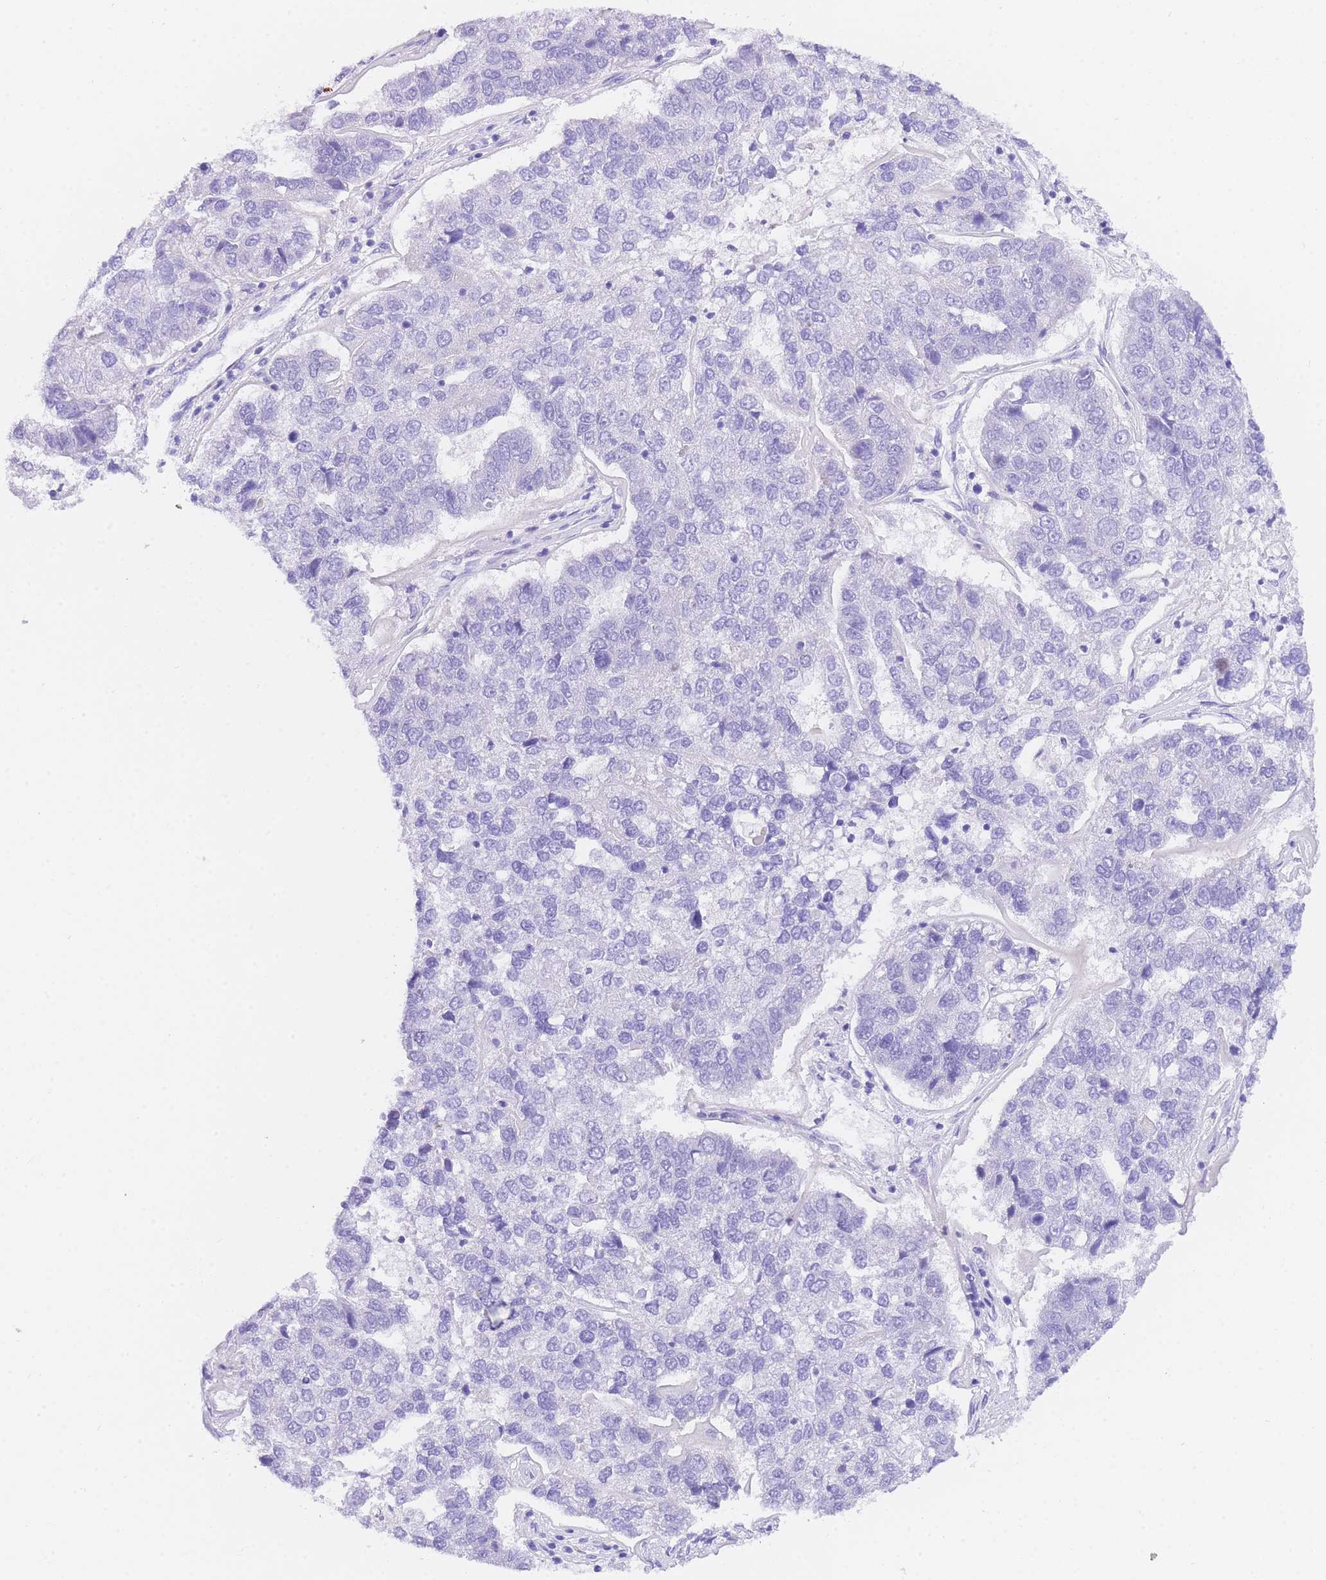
{"staining": {"intensity": "negative", "quantity": "none", "location": "none"}, "tissue": "pancreatic cancer", "cell_type": "Tumor cells", "image_type": "cancer", "snomed": [{"axis": "morphology", "description": "Adenocarcinoma, NOS"}, {"axis": "topography", "description": "Pancreas"}], "caption": "This is a image of immunohistochemistry staining of adenocarcinoma (pancreatic), which shows no expression in tumor cells. Brightfield microscopy of IHC stained with DAB (brown) and hematoxylin (blue), captured at high magnification.", "gene": "NKD2", "patient": {"sex": "female", "age": 61}}